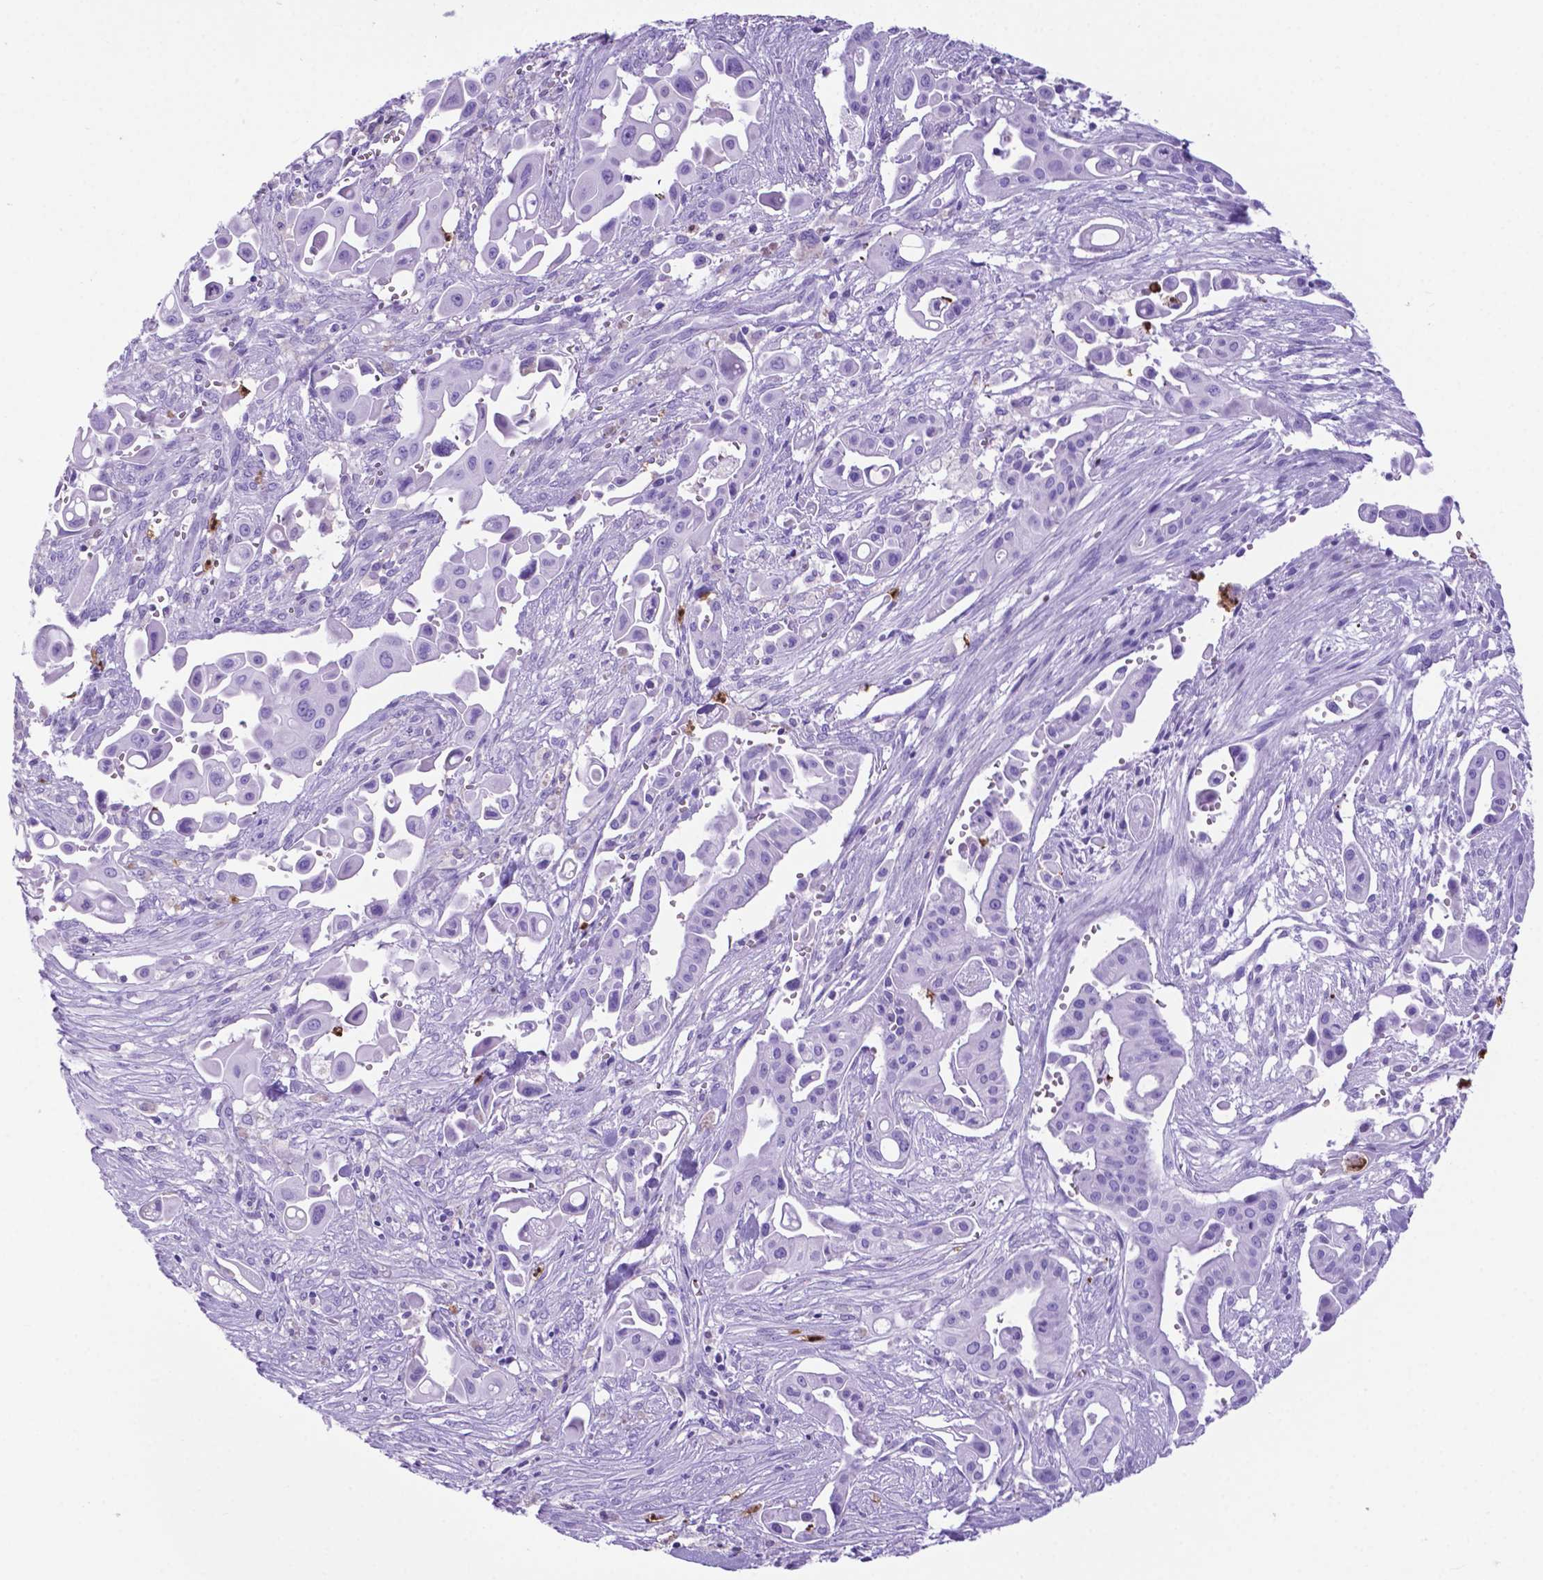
{"staining": {"intensity": "negative", "quantity": "none", "location": "none"}, "tissue": "pancreatic cancer", "cell_type": "Tumor cells", "image_type": "cancer", "snomed": [{"axis": "morphology", "description": "Adenocarcinoma, NOS"}, {"axis": "topography", "description": "Pancreas"}], "caption": "High power microscopy micrograph of an immunohistochemistry (IHC) image of pancreatic cancer, revealing no significant expression in tumor cells.", "gene": "LZTR1", "patient": {"sex": "male", "age": 50}}